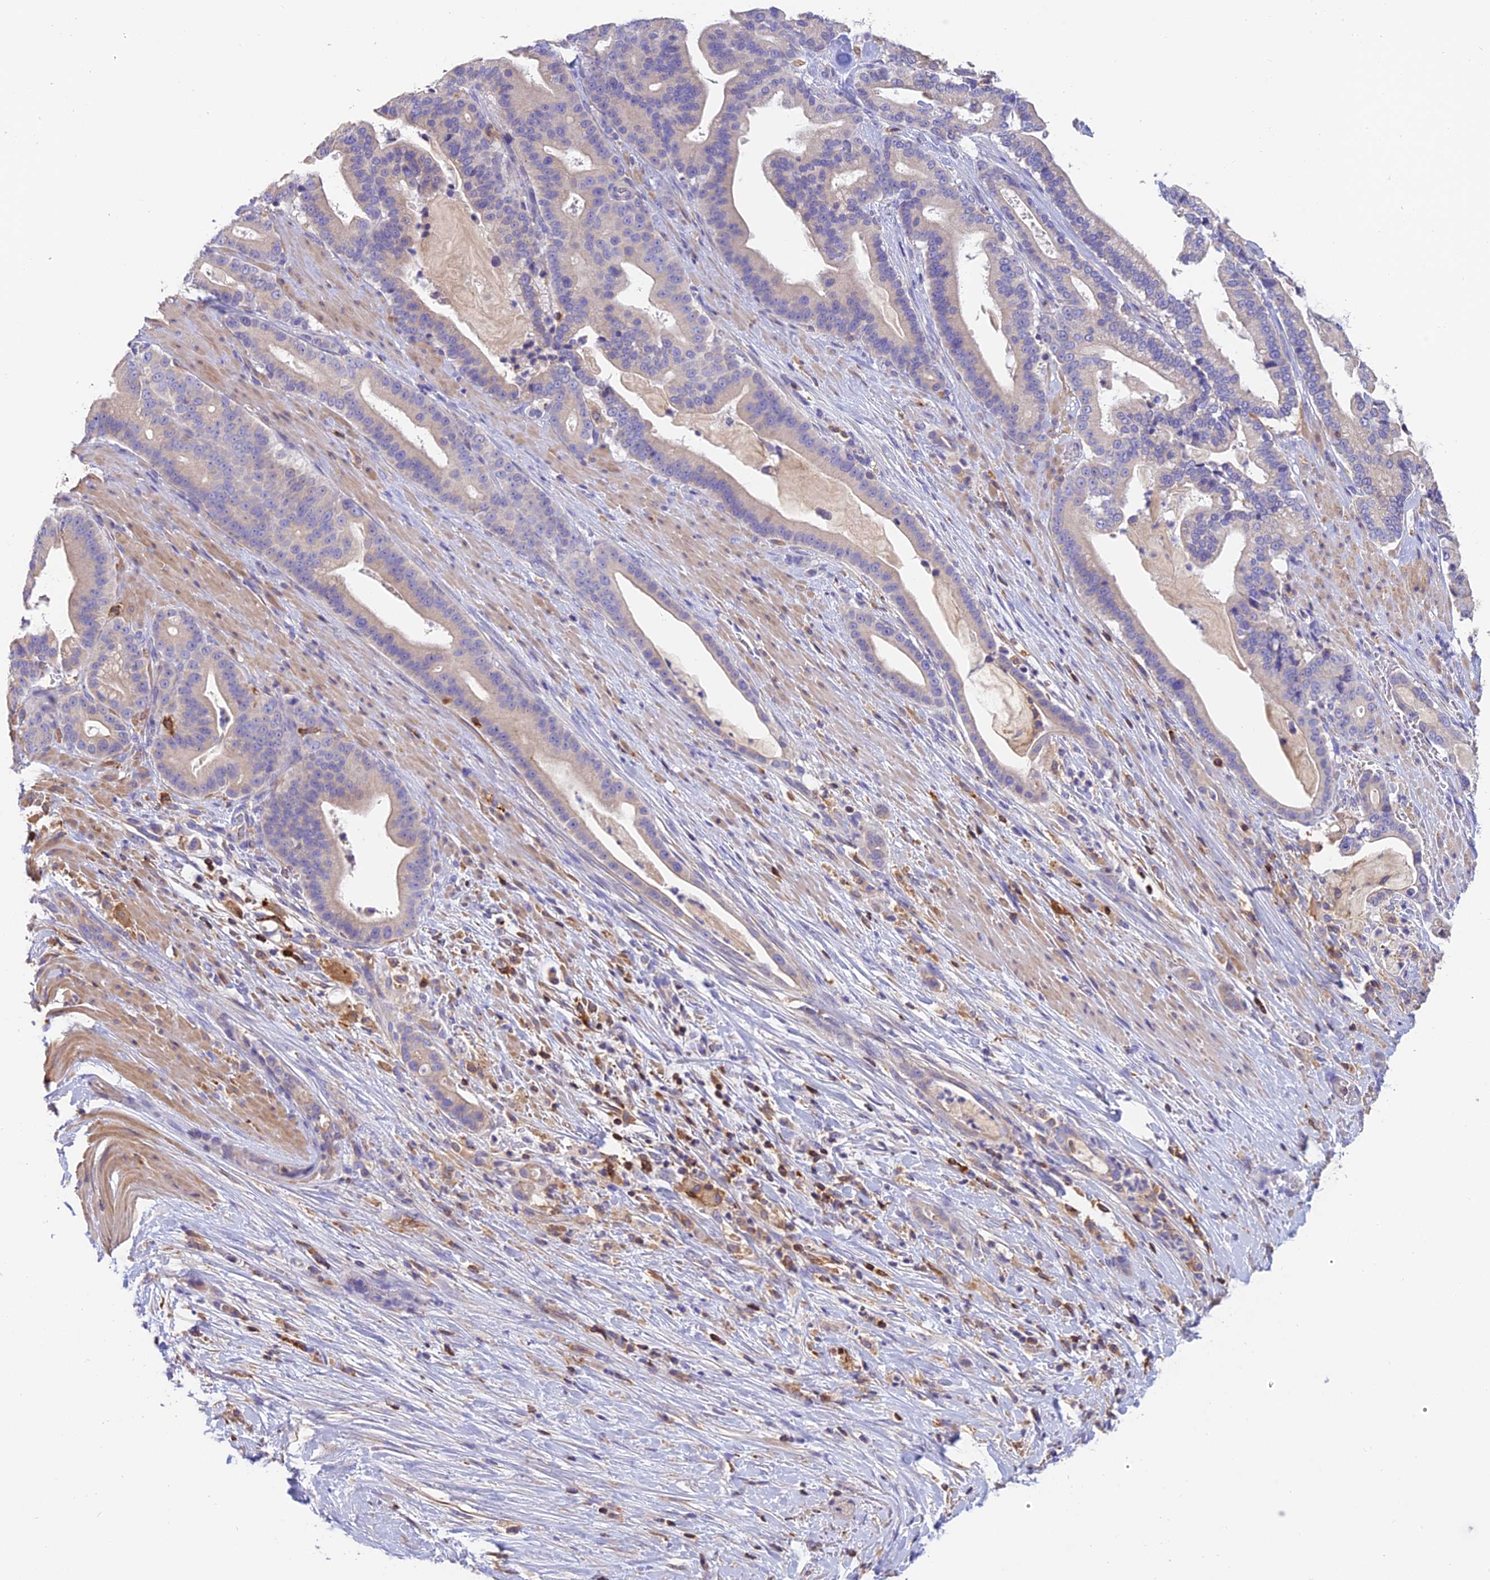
{"staining": {"intensity": "negative", "quantity": "none", "location": "none"}, "tissue": "pancreatic cancer", "cell_type": "Tumor cells", "image_type": "cancer", "snomed": [{"axis": "morphology", "description": "Adenocarcinoma, NOS"}, {"axis": "topography", "description": "Pancreas"}], "caption": "Immunohistochemical staining of human pancreatic cancer reveals no significant positivity in tumor cells.", "gene": "LPXN", "patient": {"sex": "male", "age": 63}}